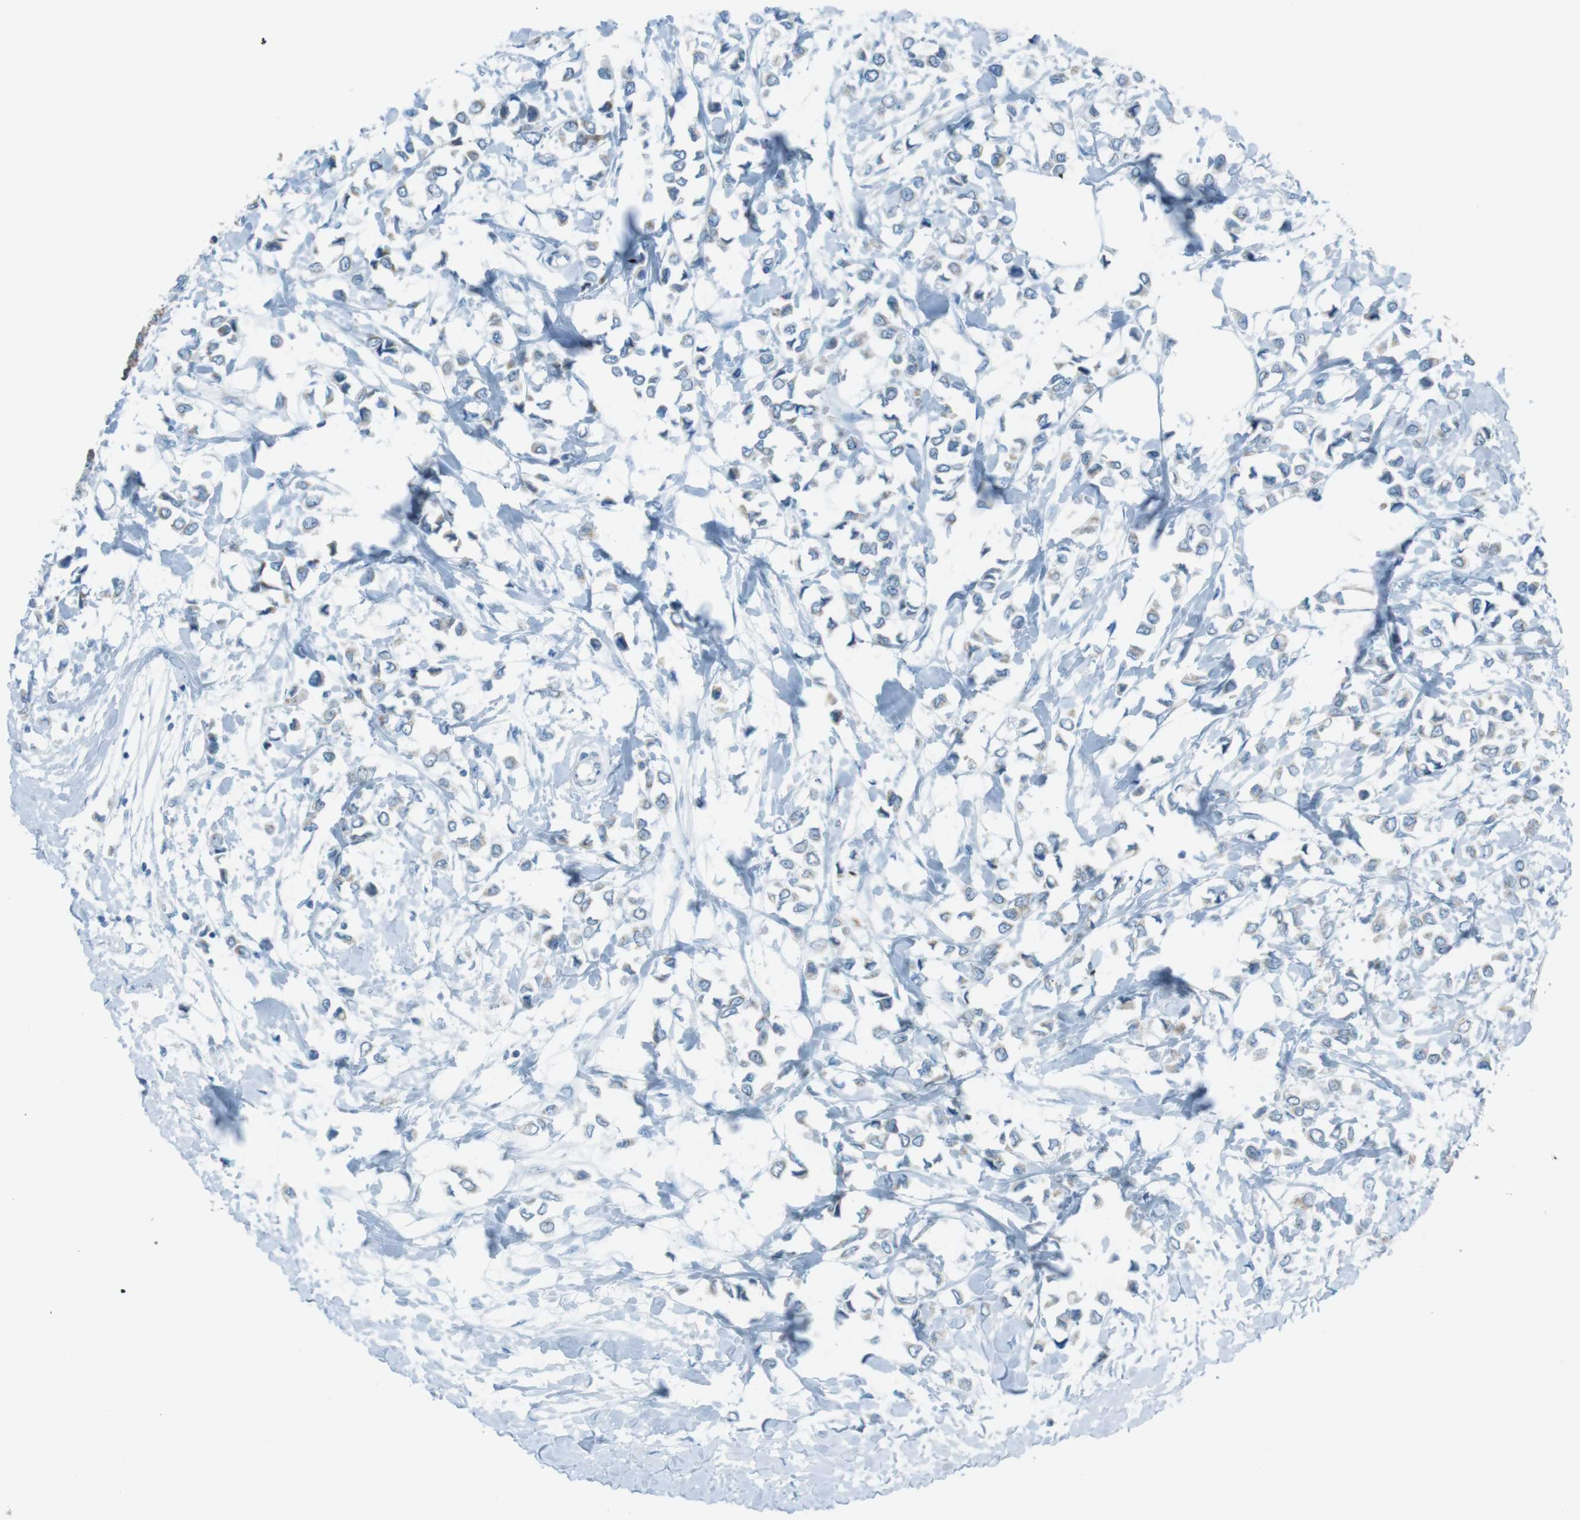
{"staining": {"intensity": "weak", "quantity": "<25%", "location": "cytoplasmic/membranous"}, "tissue": "breast cancer", "cell_type": "Tumor cells", "image_type": "cancer", "snomed": [{"axis": "morphology", "description": "Lobular carcinoma"}, {"axis": "topography", "description": "Breast"}], "caption": "Immunohistochemistry micrograph of lobular carcinoma (breast) stained for a protein (brown), which reveals no expression in tumor cells. (DAB immunohistochemistry visualized using brightfield microscopy, high magnification).", "gene": "DNAJA3", "patient": {"sex": "female", "age": 51}}